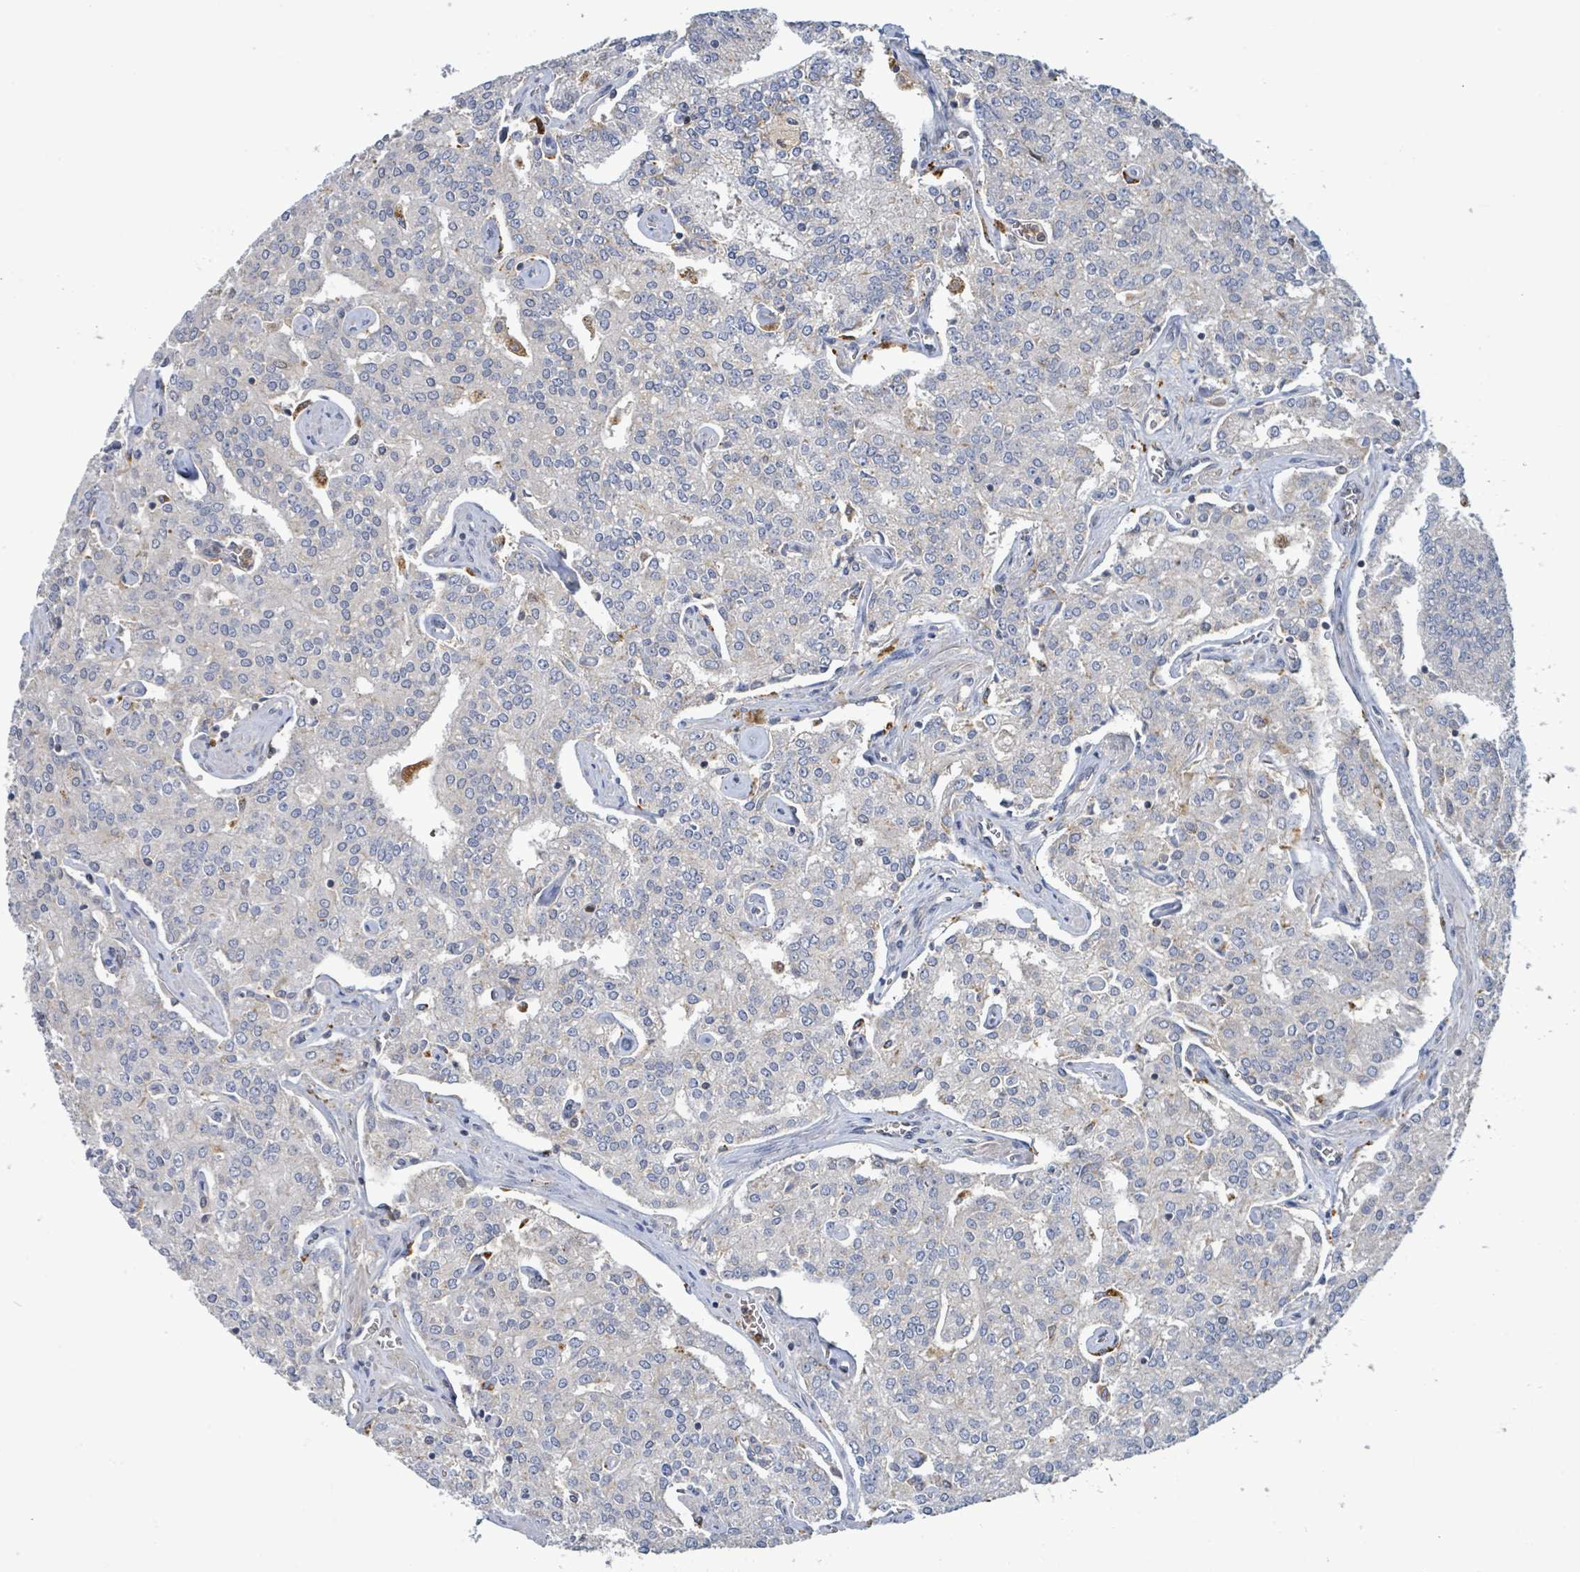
{"staining": {"intensity": "negative", "quantity": "none", "location": "none"}, "tissue": "prostate cancer", "cell_type": "Tumor cells", "image_type": "cancer", "snomed": [{"axis": "morphology", "description": "Adenocarcinoma, High grade"}, {"axis": "topography", "description": "Prostate"}], "caption": "High power microscopy histopathology image of an IHC histopathology image of prostate high-grade adenocarcinoma, revealing no significant positivity in tumor cells.", "gene": "PGAM1", "patient": {"sex": "male", "age": 71}}